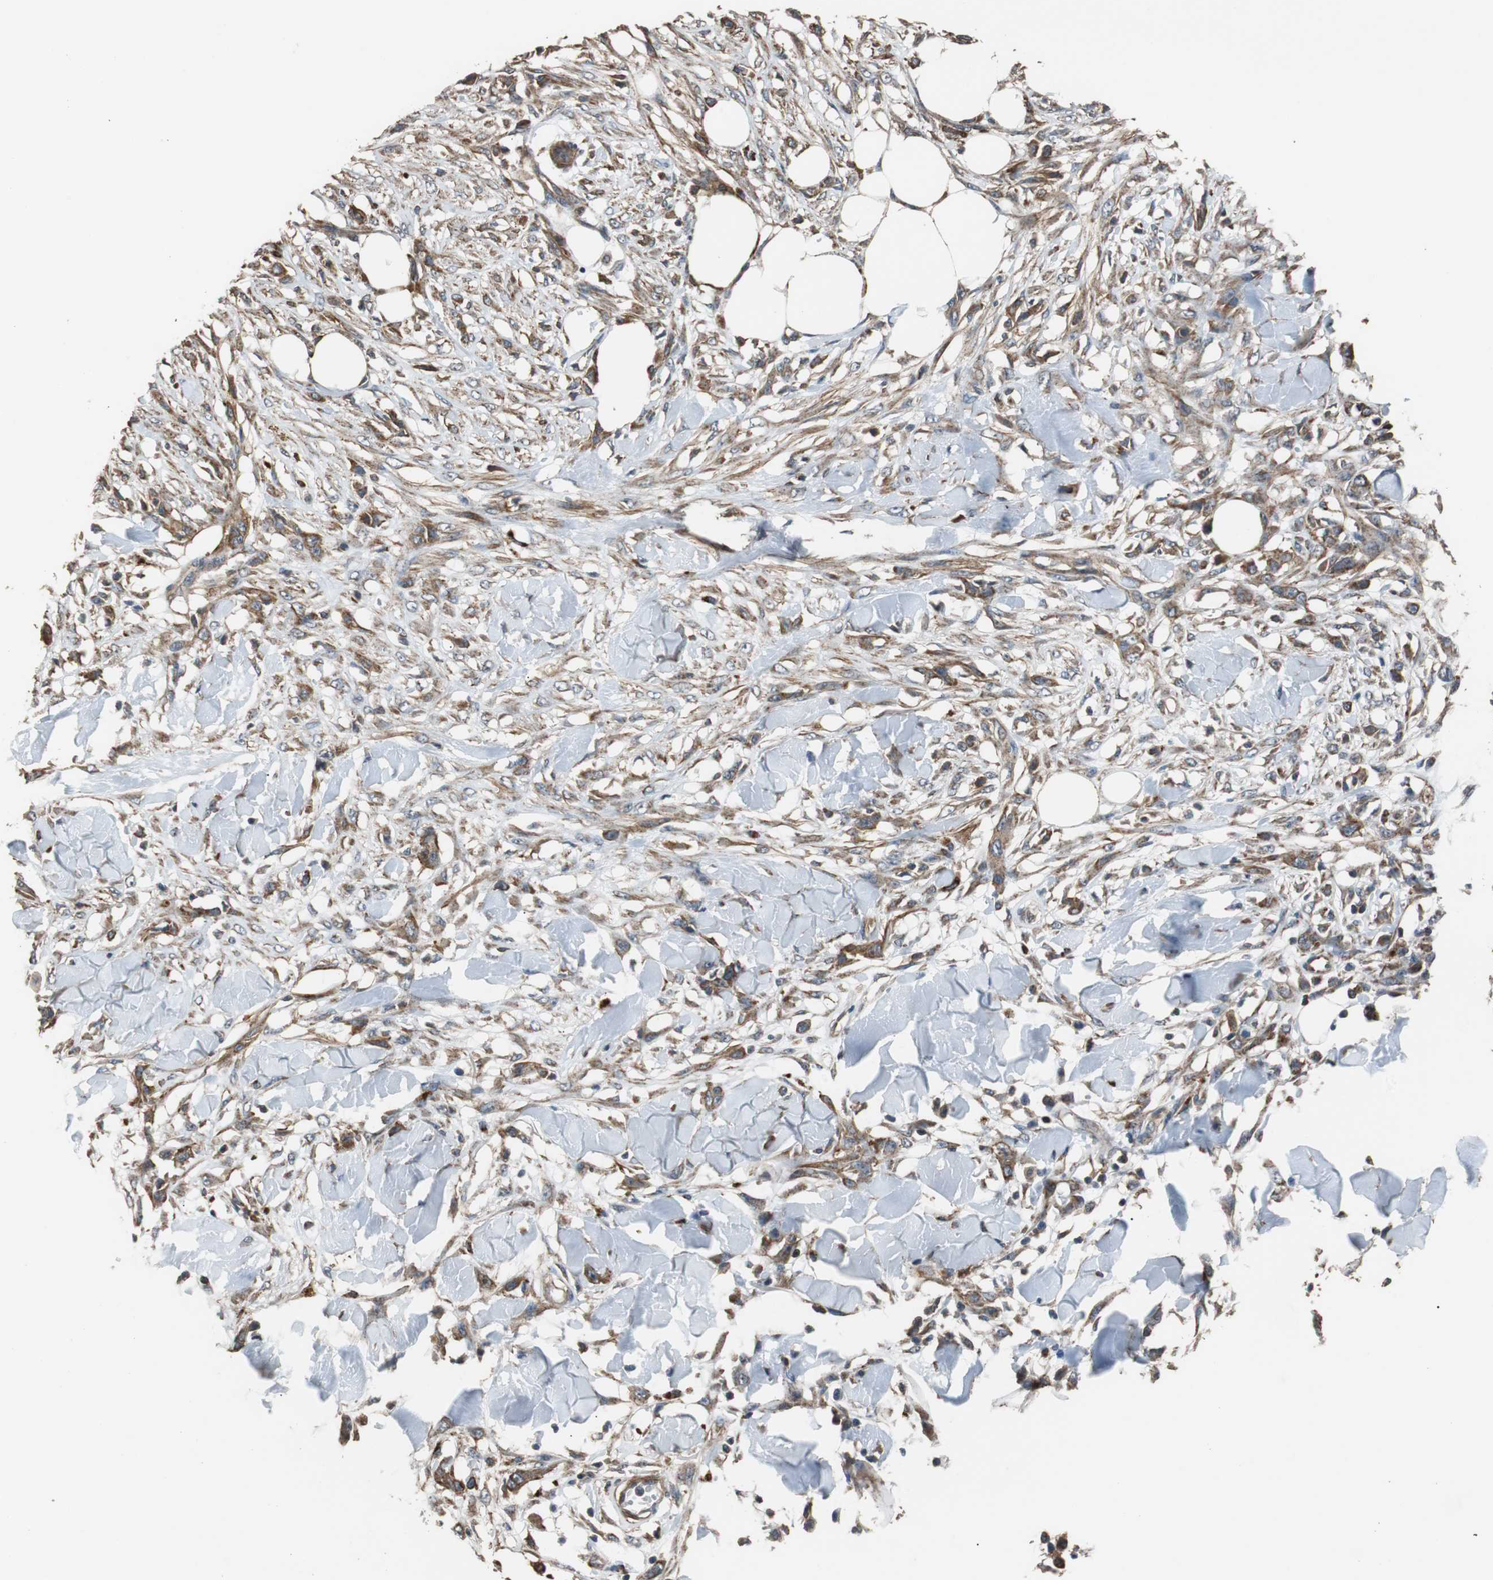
{"staining": {"intensity": "moderate", "quantity": ">75%", "location": "cytoplasmic/membranous"}, "tissue": "skin cancer", "cell_type": "Tumor cells", "image_type": "cancer", "snomed": [{"axis": "morphology", "description": "Normal tissue, NOS"}, {"axis": "morphology", "description": "Squamous cell carcinoma, NOS"}, {"axis": "topography", "description": "Skin"}], "caption": "This is an image of IHC staining of skin cancer, which shows moderate staining in the cytoplasmic/membranous of tumor cells.", "gene": "PITRM1", "patient": {"sex": "female", "age": 59}}